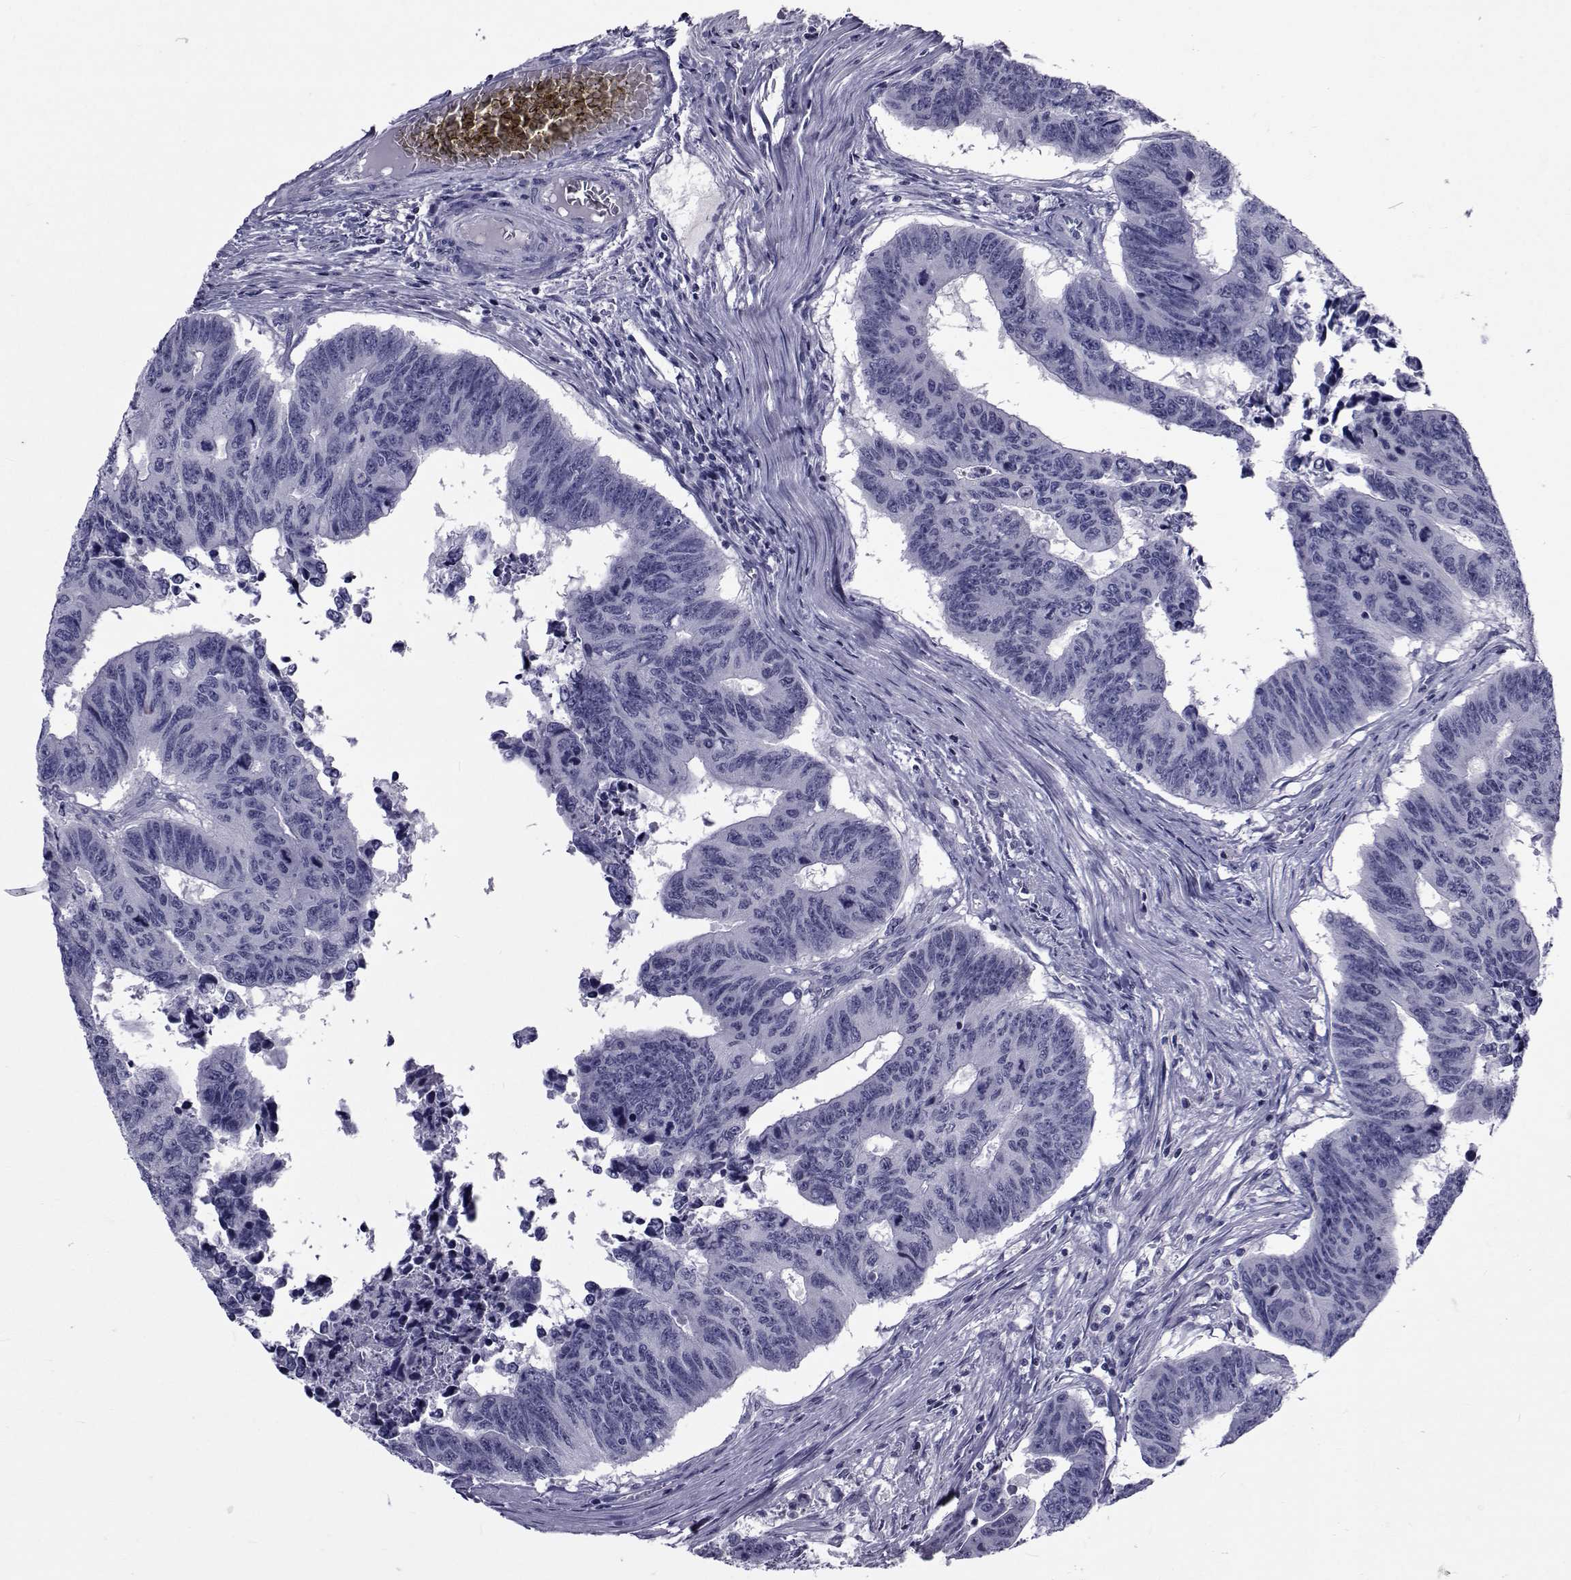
{"staining": {"intensity": "negative", "quantity": "none", "location": "none"}, "tissue": "colorectal cancer", "cell_type": "Tumor cells", "image_type": "cancer", "snomed": [{"axis": "morphology", "description": "Adenocarcinoma, NOS"}, {"axis": "topography", "description": "Rectum"}], "caption": "The histopathology image exhibits no significant staining in tumor cells of colorectal cancer.", "gene": "PAX2", "patient": {"sex": "female", "age": 85}}